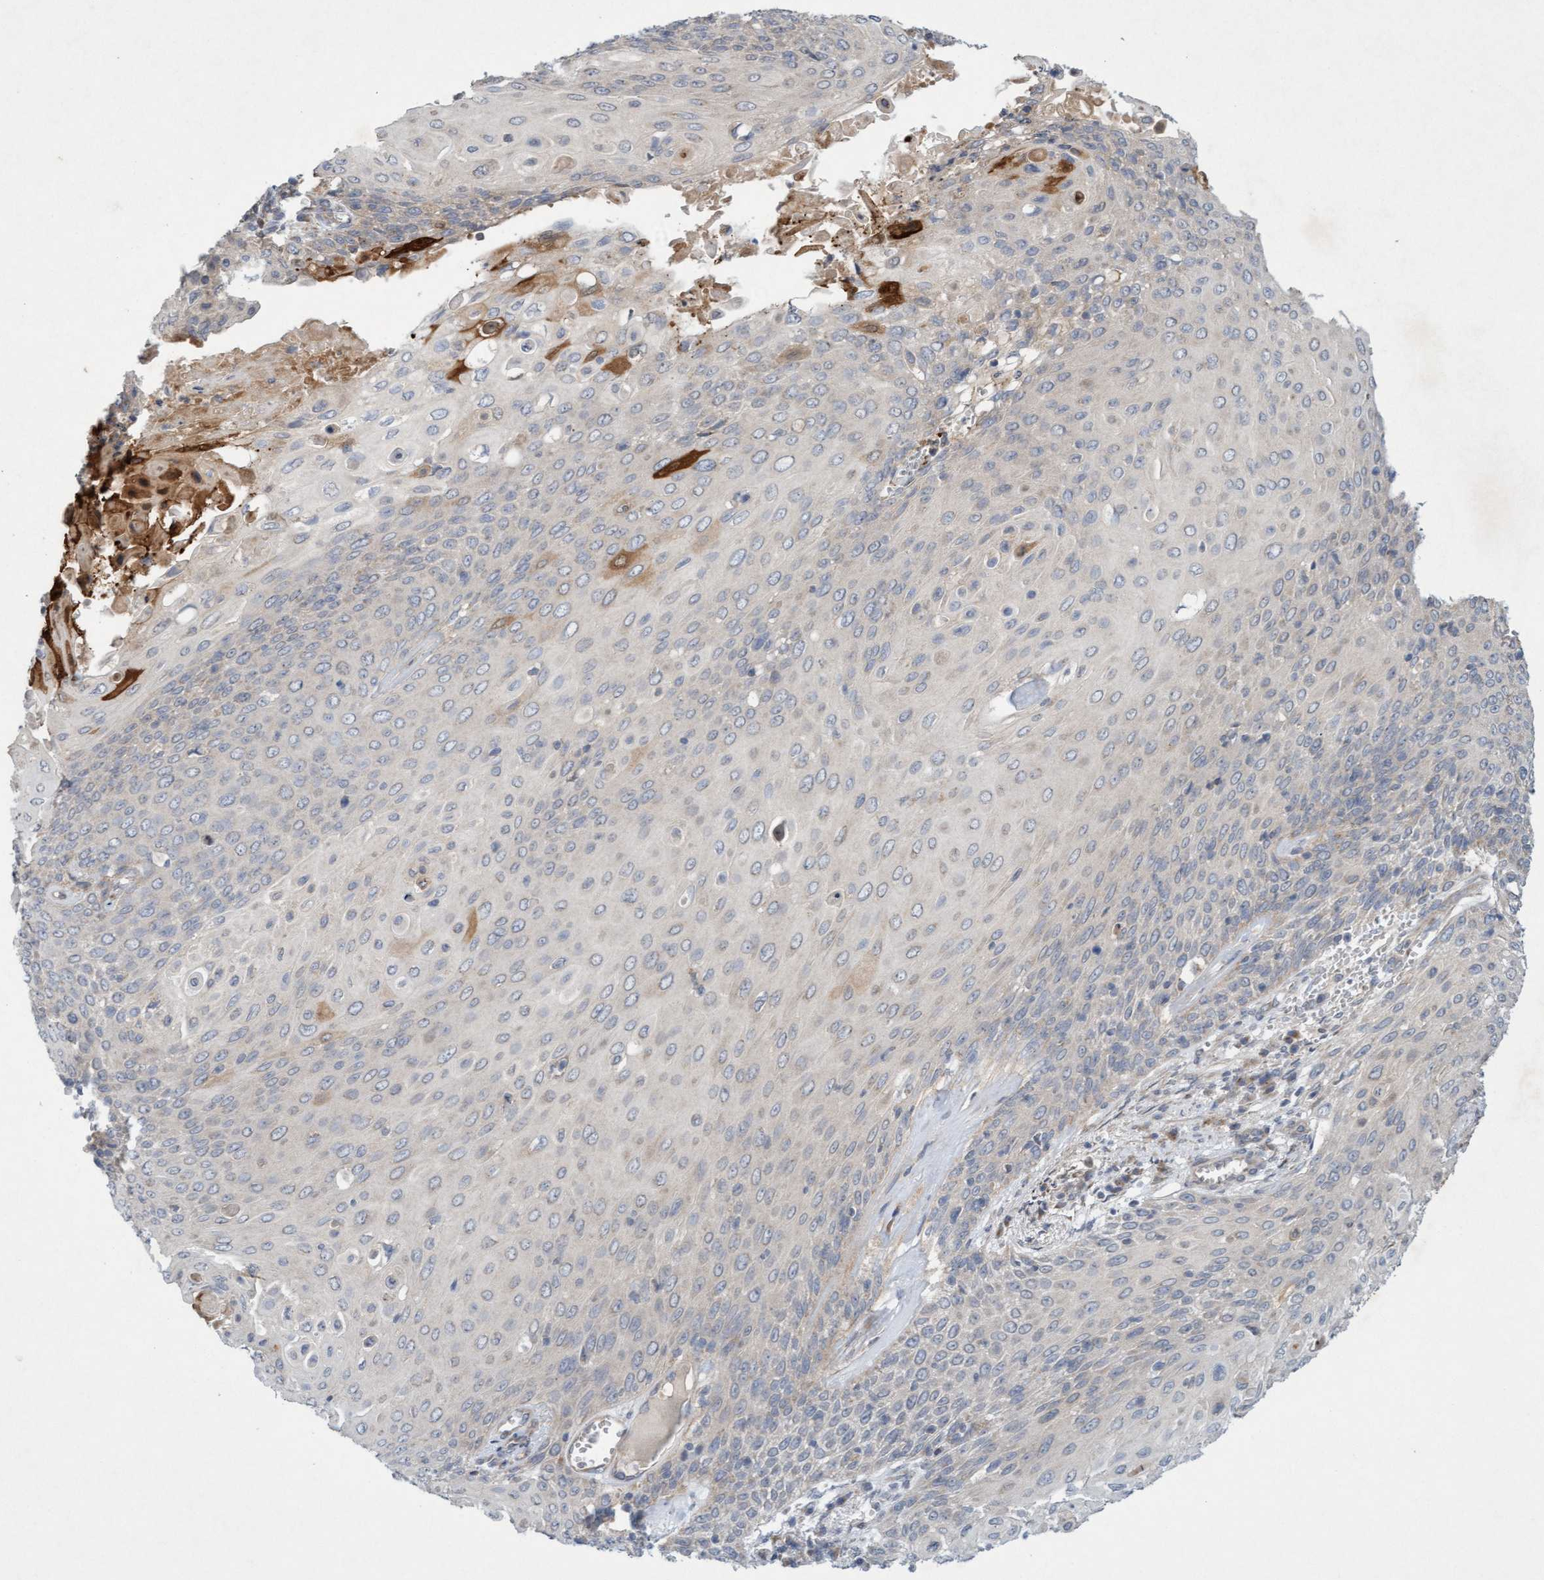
{"staining": {"intensity": "strong", "quantity": "<25%", "location": "cytoplasmic/membranous"}, "tissue": "cervical cancer", "cell_type": "Tumor cells", "image_type": "cancer", "snomed": [{"axis": "morphology", "description": "Squamous cell carcinoma, NOS"}, {"axis": "topography", "description": "Cervix"}], "caption": "An image showing strong cytoplasmic/membranous expression in approximately <25% of tumor cells in cervical cancer (squamous cell carcinoma), as visualized by brown immunohistochemical staining.", "gene": "DDHD2", "patient": {"sex": "female", "age": 39}}